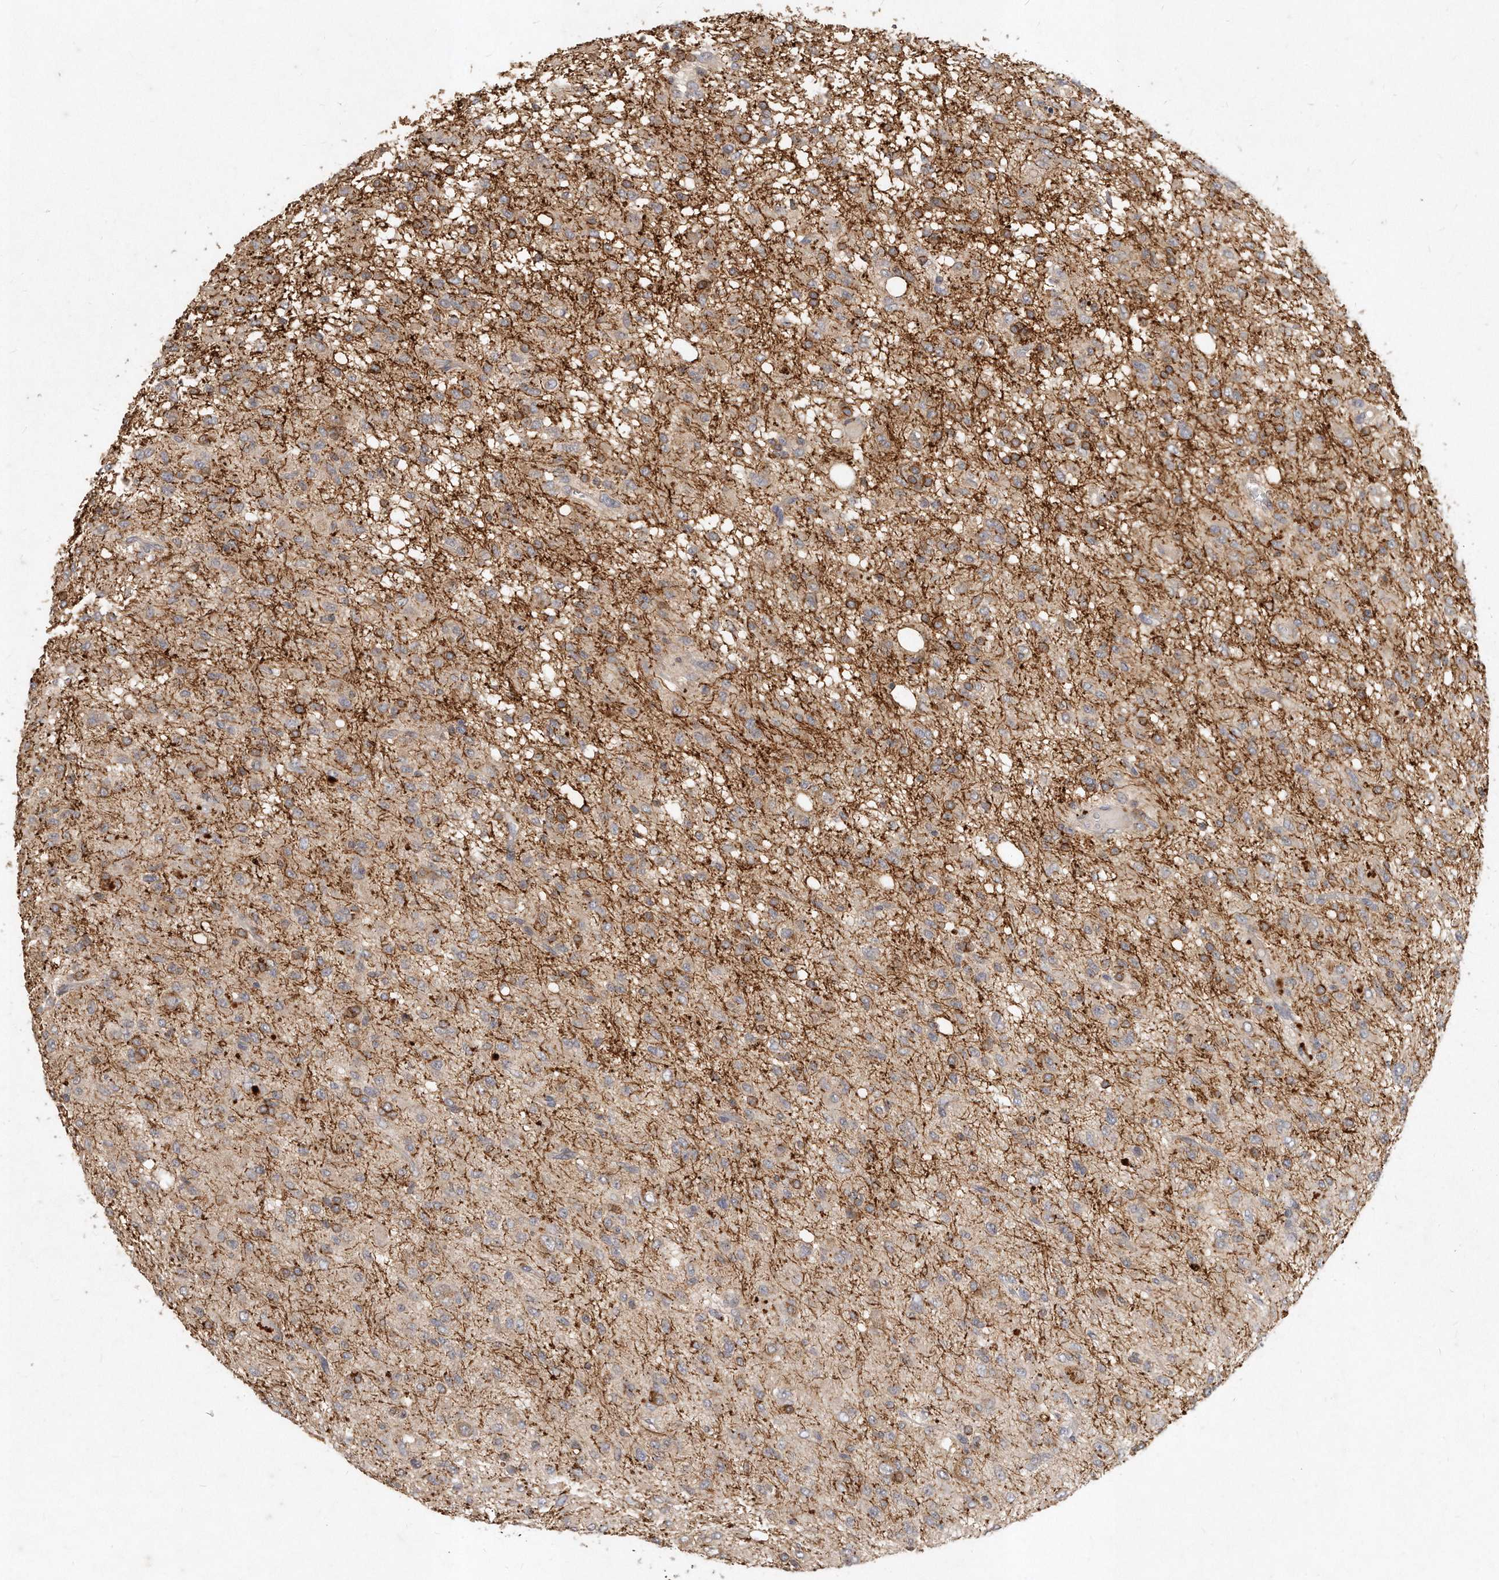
{"staining": {"intensity": "moderate", "quantity": "25%-75%", "location": "cytoplasmic/membranous"}, "tissue": "glioma", "cell_type": "Tumor cells", "image_type": "cancer", "snomed": [{"axis": "morphology", "description": "Glioma, malignant, High grade"}, {"axis": "topography", "description": "Brain"}], "caption": "Immunohistochemical staining of malignant glioma (high-grade) displays medium levels of moderate cytoplasmic/membranous staining in approximately 25%-75% of tumor cells. The staining was performed using DAB (3,3'-diaminobenzidine), with brown indicating positive protein expression. Nuclei are stained blue with hematoxylin.", "gene": "LGALS8", "patient": {"sex": "female", "age": 59}}